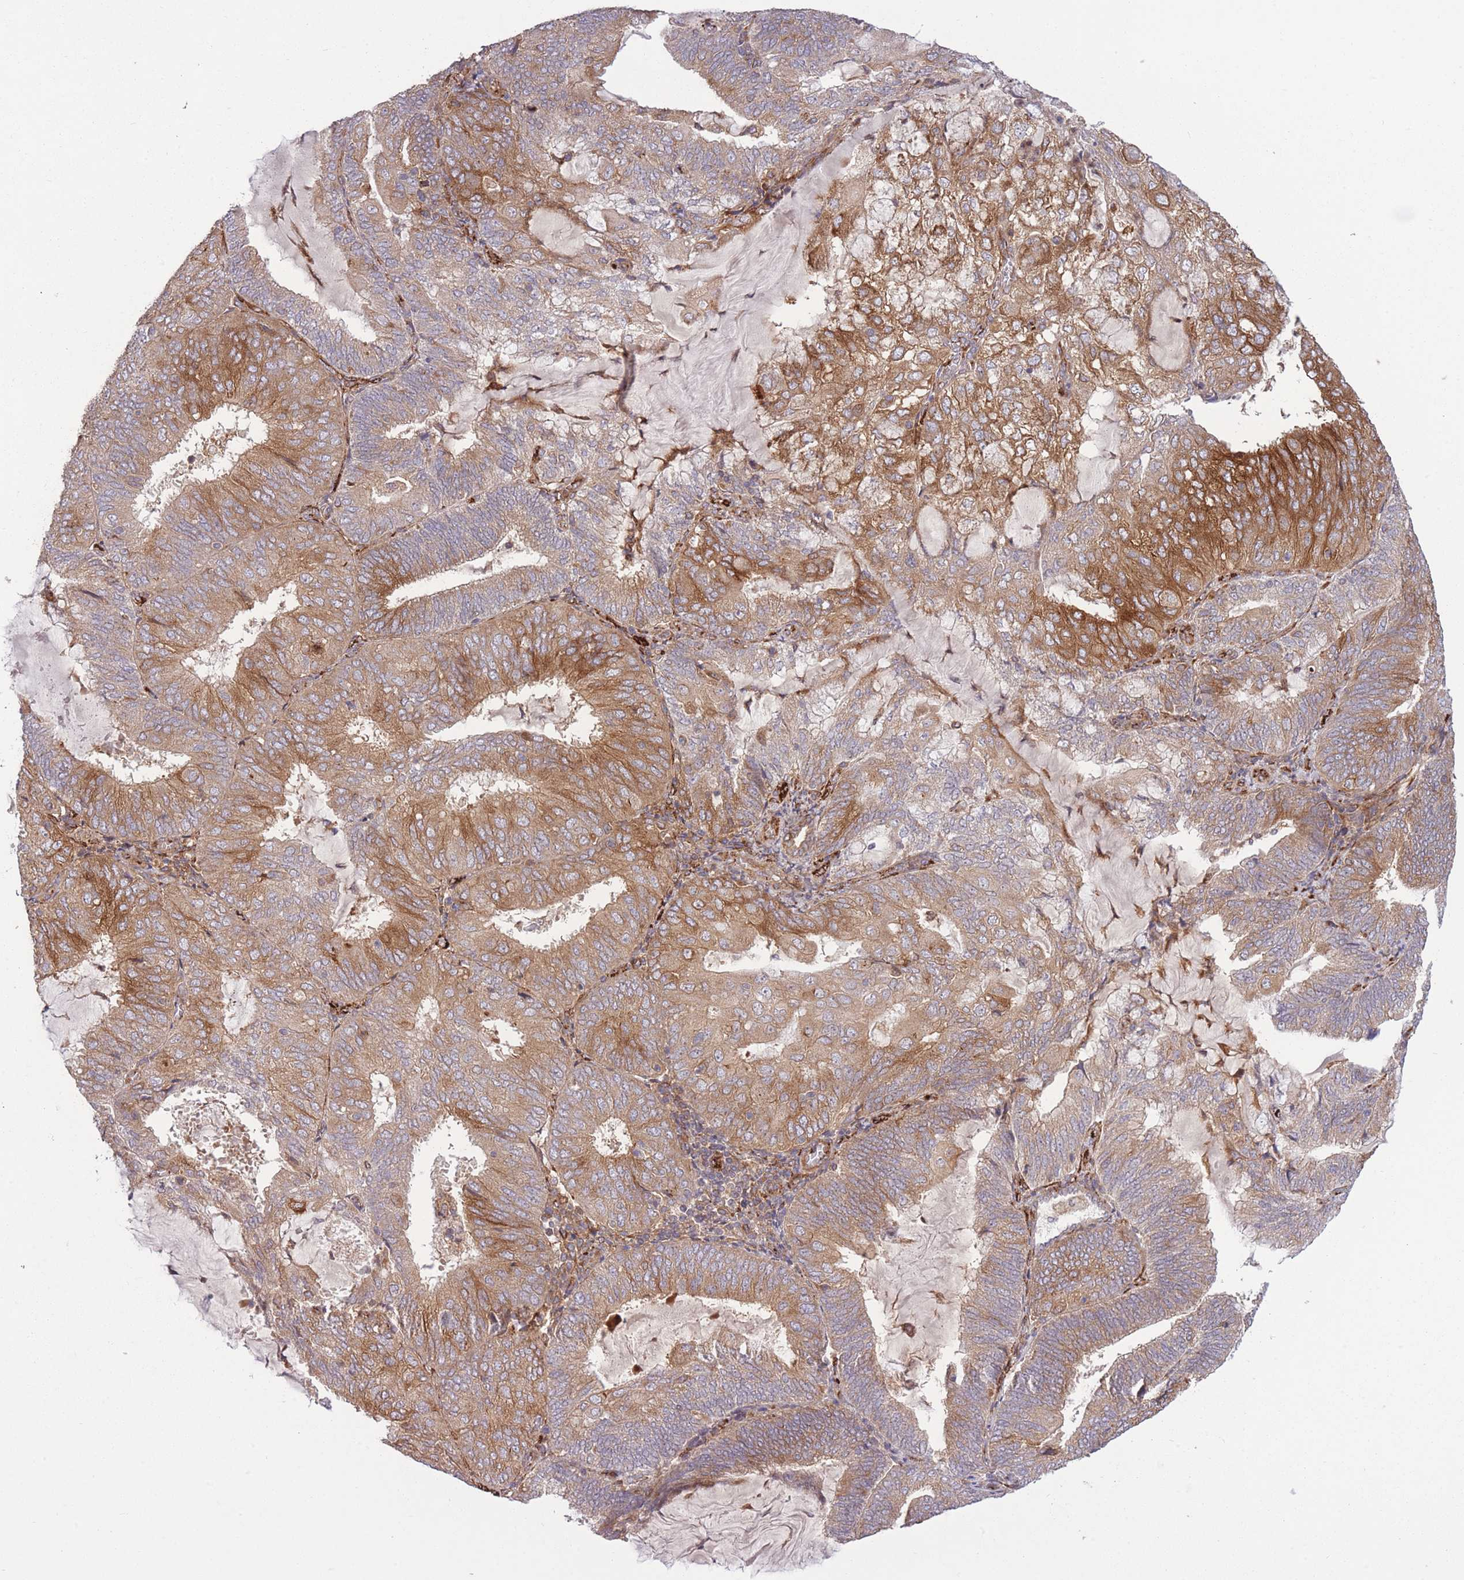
{"staining": {"intensity": "moderate", "quantity": ">75%", "location": "cytoplasmic/membranous"}, "tissue": "endometrial cancer", "cell_type": "Tumor cells", "image_type": "cancer", "snomed": [{"axis": "morphology", "description": "Adenocarcinoma, NOS"}, {"axis": "topography", "description": "Endometrium"}], "caption": "Brown immunohistochemical staining in adenocarcinoma (endometrial) exhibits moderate cytoplasmic/membranous positivity in about >75% of tumor cells.", "gene": "CISH", "patient": {"sex": "female", "age": 81}}